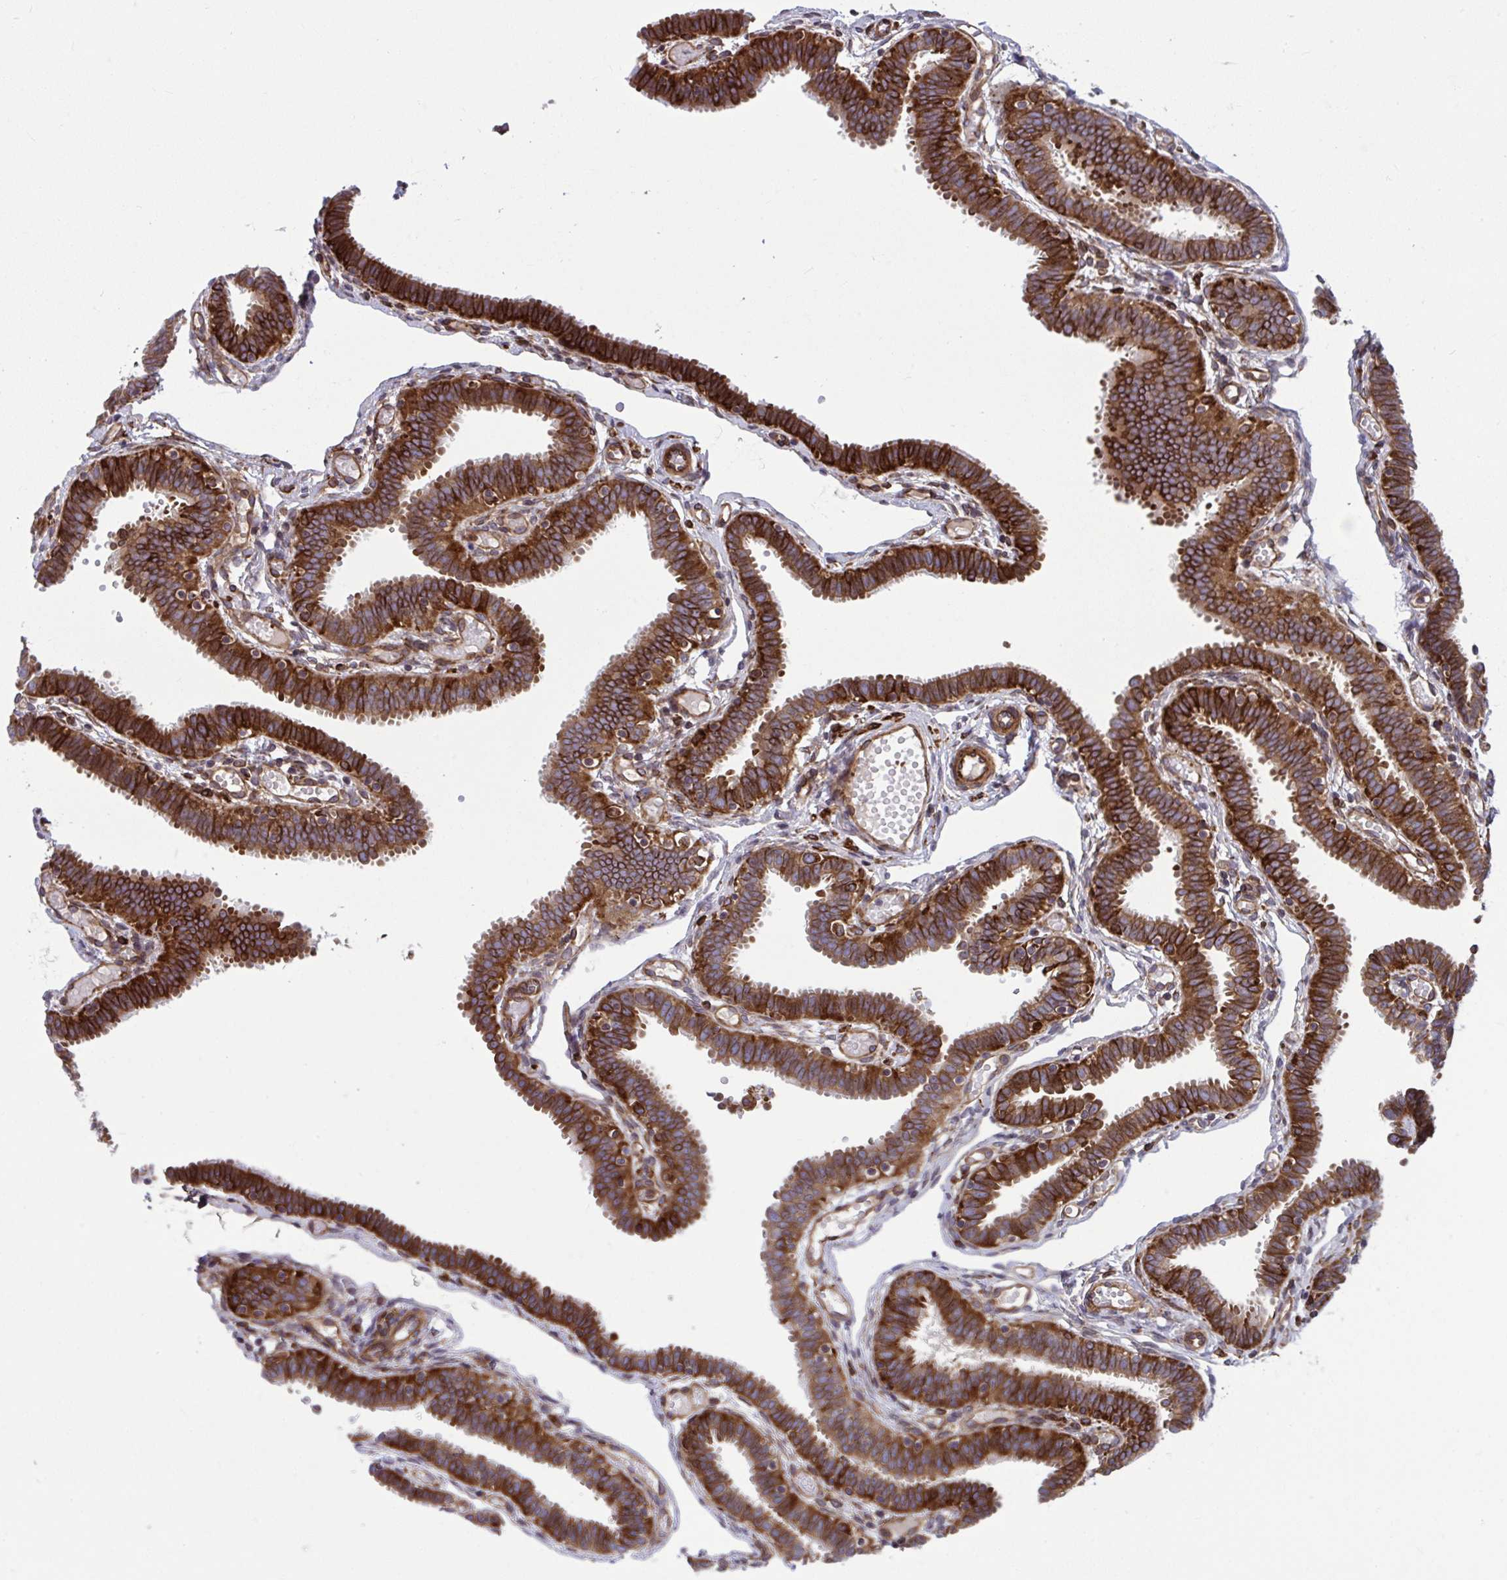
{"staining": {"intensity": "strong", "quantity": ">75%", "location": "cytoplasmic/membranous"}, "tissue": "fallopian tube", "cell_type": "Glandular cells", "image_type": "normal", "snomed": [{"axis": "morphology", "description": "Normal tissue, NOS"}, {"axis": "topography", "description": "Fallopian tube"}], "caption": "Protein staining shows strong cytoplasmic/membranous staining in approximately >75% of glandular cells in benign fallopian tube. Nuclei are stained in blue.", "gene": "STIM2", "patient": {"sex": "female", "age": 37}}